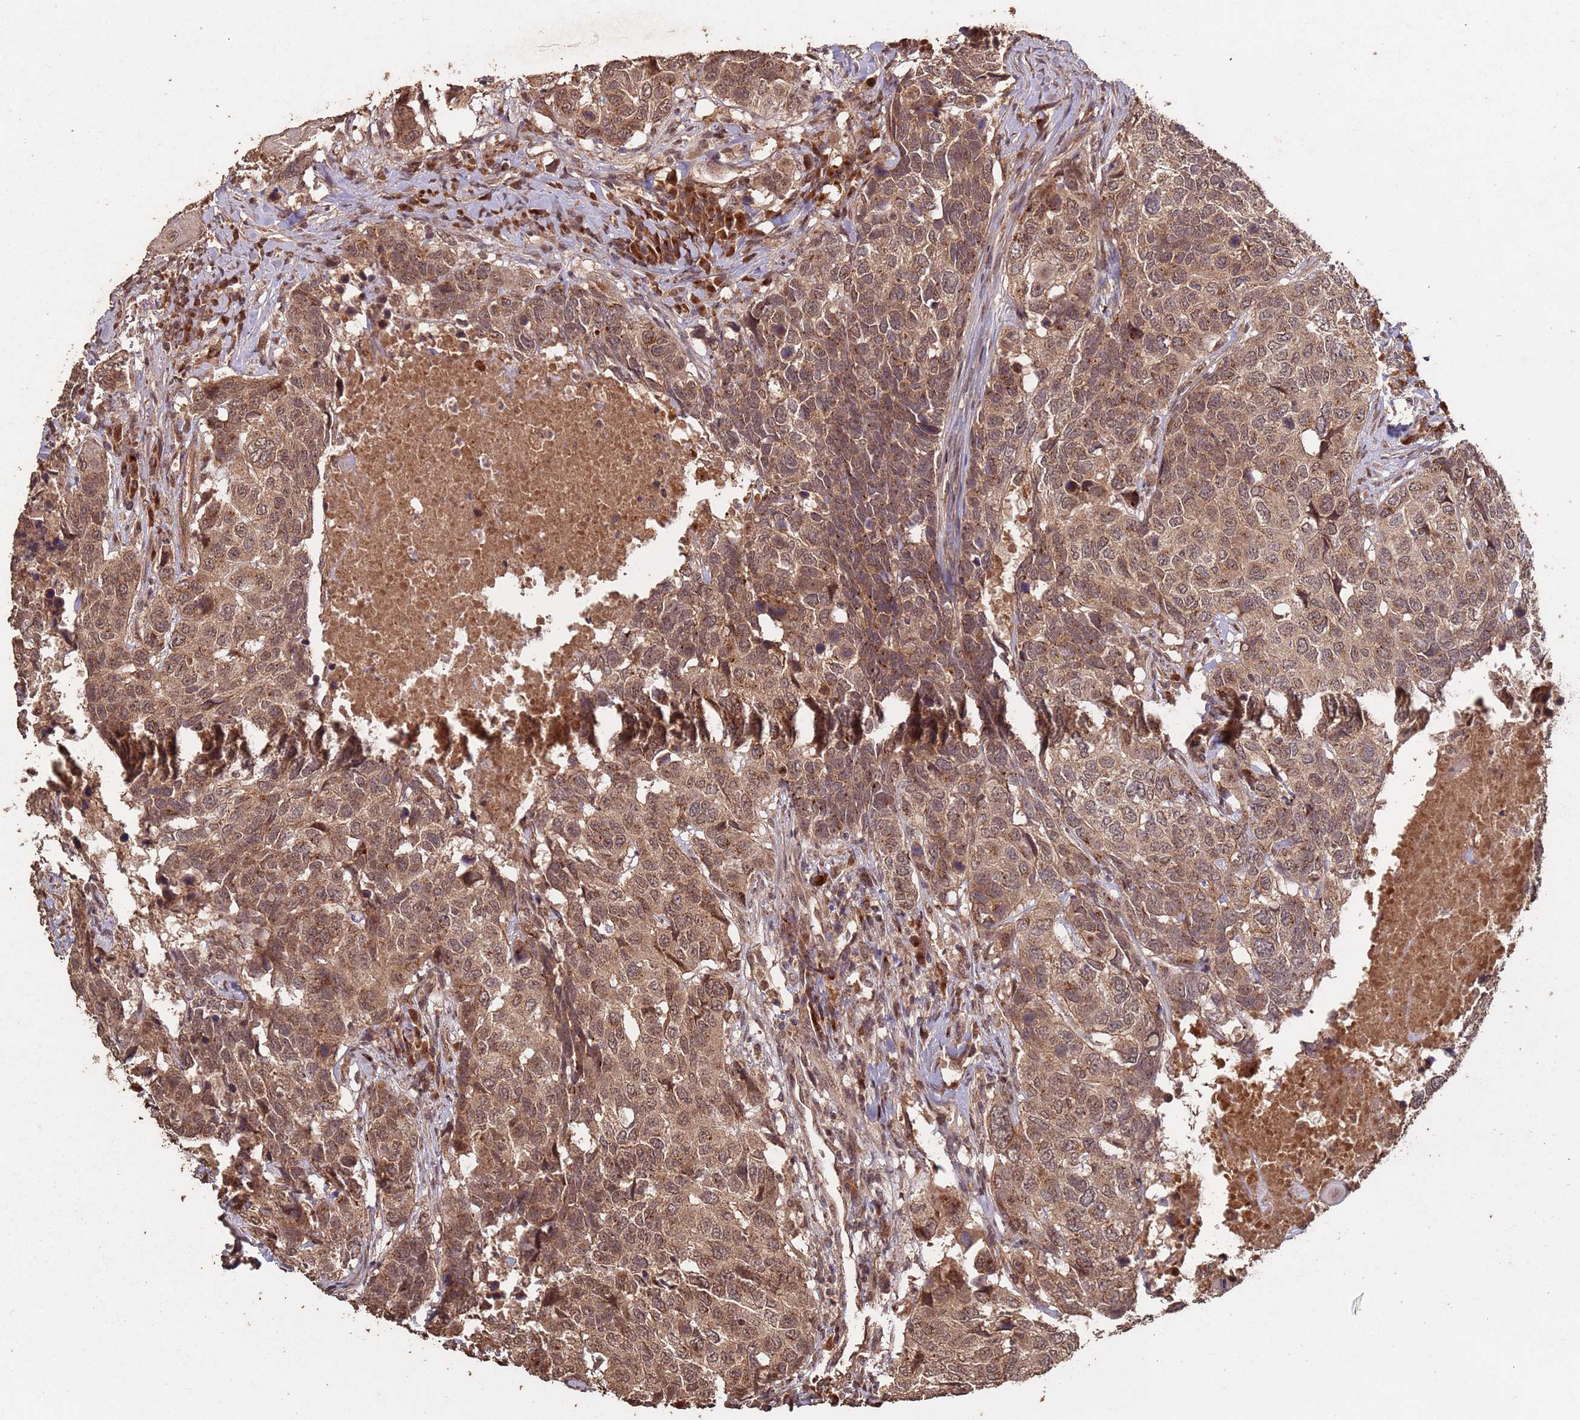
{"staining": {"intensity": "moderate", "quantity": ">75%", "location": "cytoplasmic/membranous,nuclear"}, "tissue": "head and neck cancer", "cell_type": "Tumor cells", "image_type": "cancer", "snomed": [{"axis": "morphology", "description": "Squamous cell carcinoma, NOS"}, {"axis": "topography", "description": "Head-Neck"}], "caption": "An IHC micrograph of tumor tissue is shown. Protein staining in brown highlights moderate cytoplasmic/membranous and nuclear positivity in head and neck squamous cell carcinoma within tumor cells.", "gene": "FRAT1", "patient": {"sex": "male", "age": 66}}